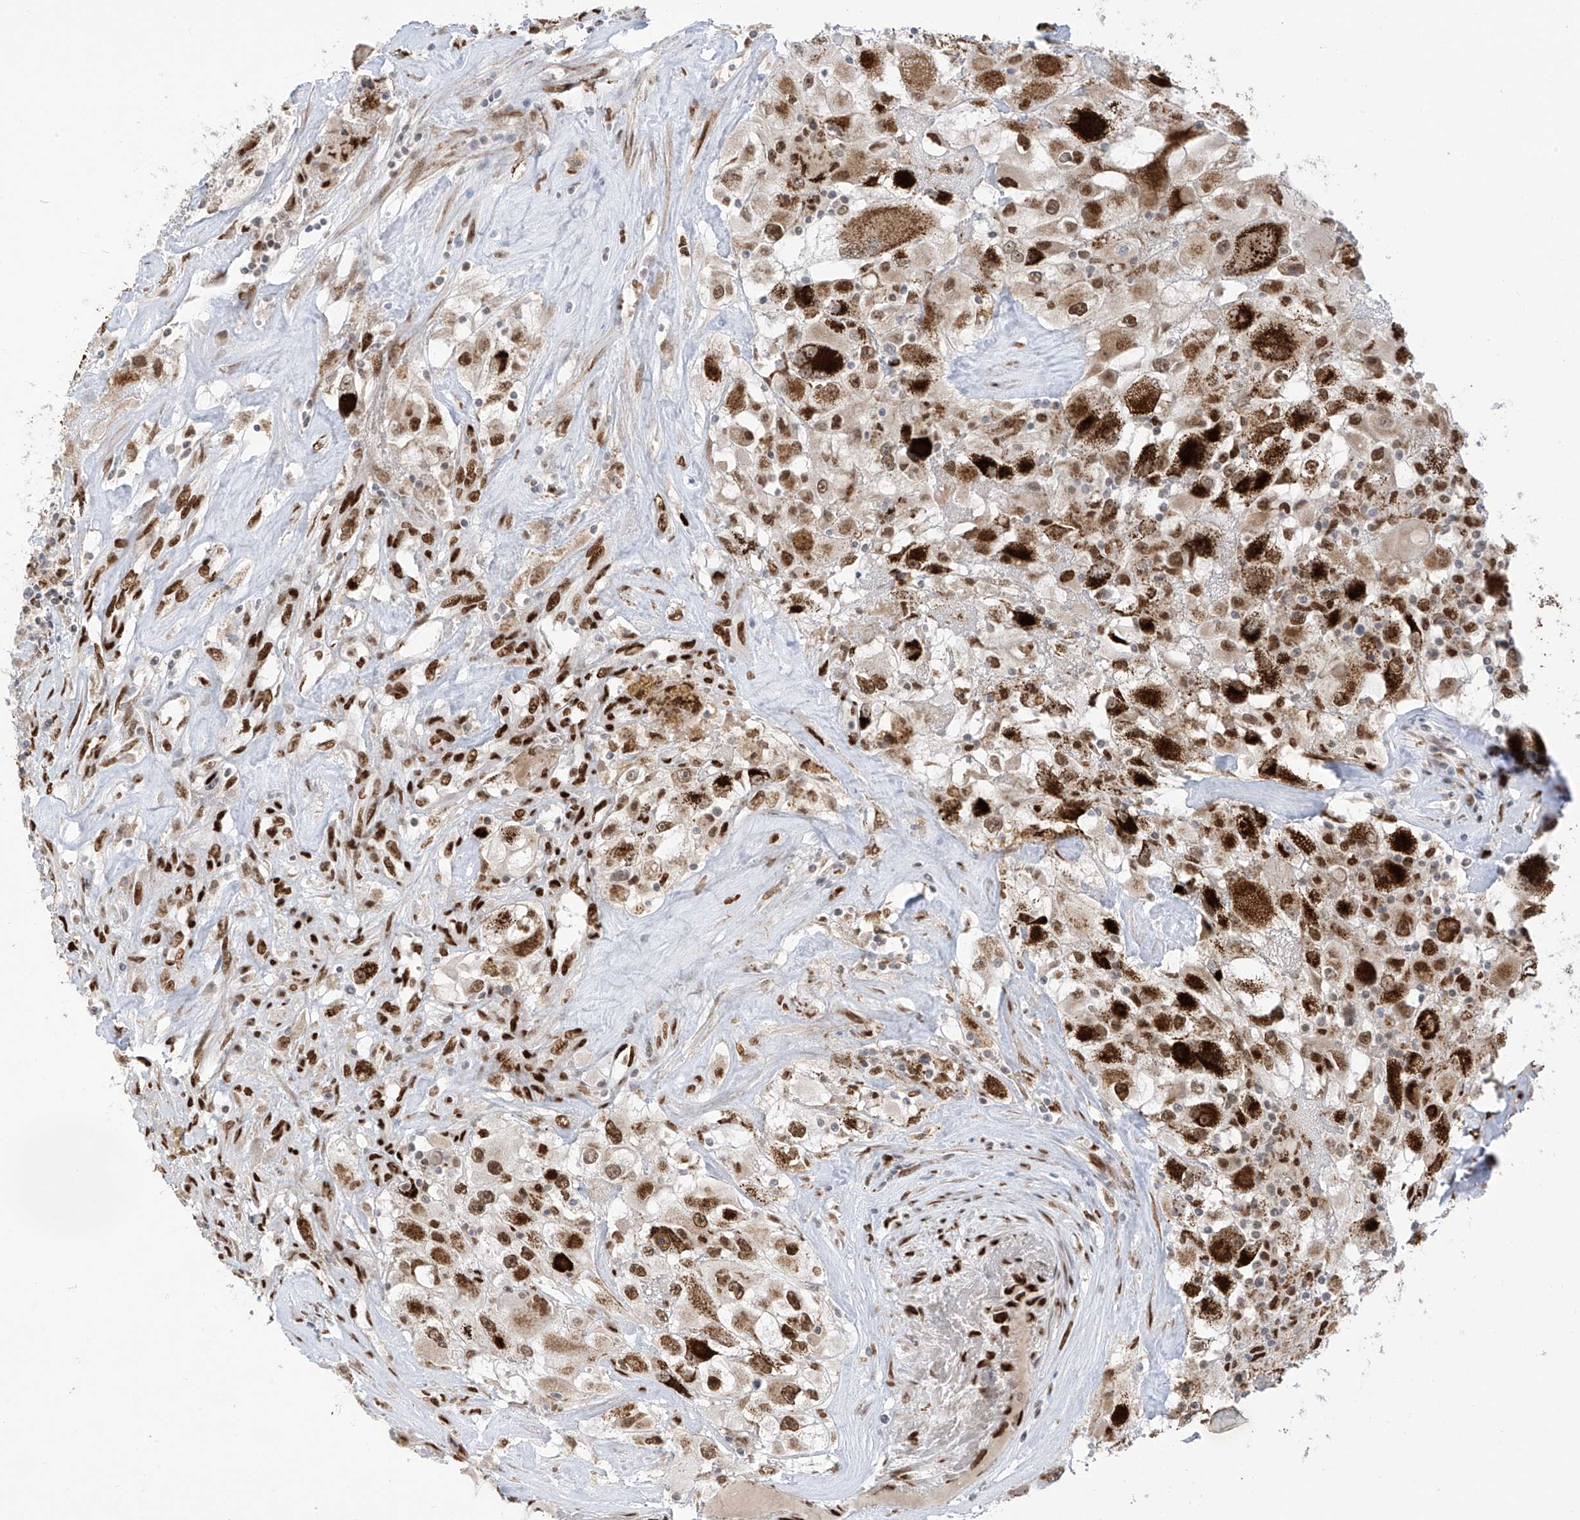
{"staining": {"intensity": "strong", "quantity": ">75%", "location": "cytoplasmic/membranous,nuclear"}, "tissue": "renal cancer", "cell_type": "Tumor cells", "image_type": "cancer", "snomed": [{"axis": "morphology", "description": "Adenocarcinoma, NOS"}, {"axis": "topography", "description": "Kidney"}], "caption": "Protein staining of adenocarcinoma (renal) tissue displays strong cytoplasmic/membranous and nuclear expression in approximately >75% of tumor cells.", "gene": "PM20D2", "patient": {"sex": "female", "age": 52}}